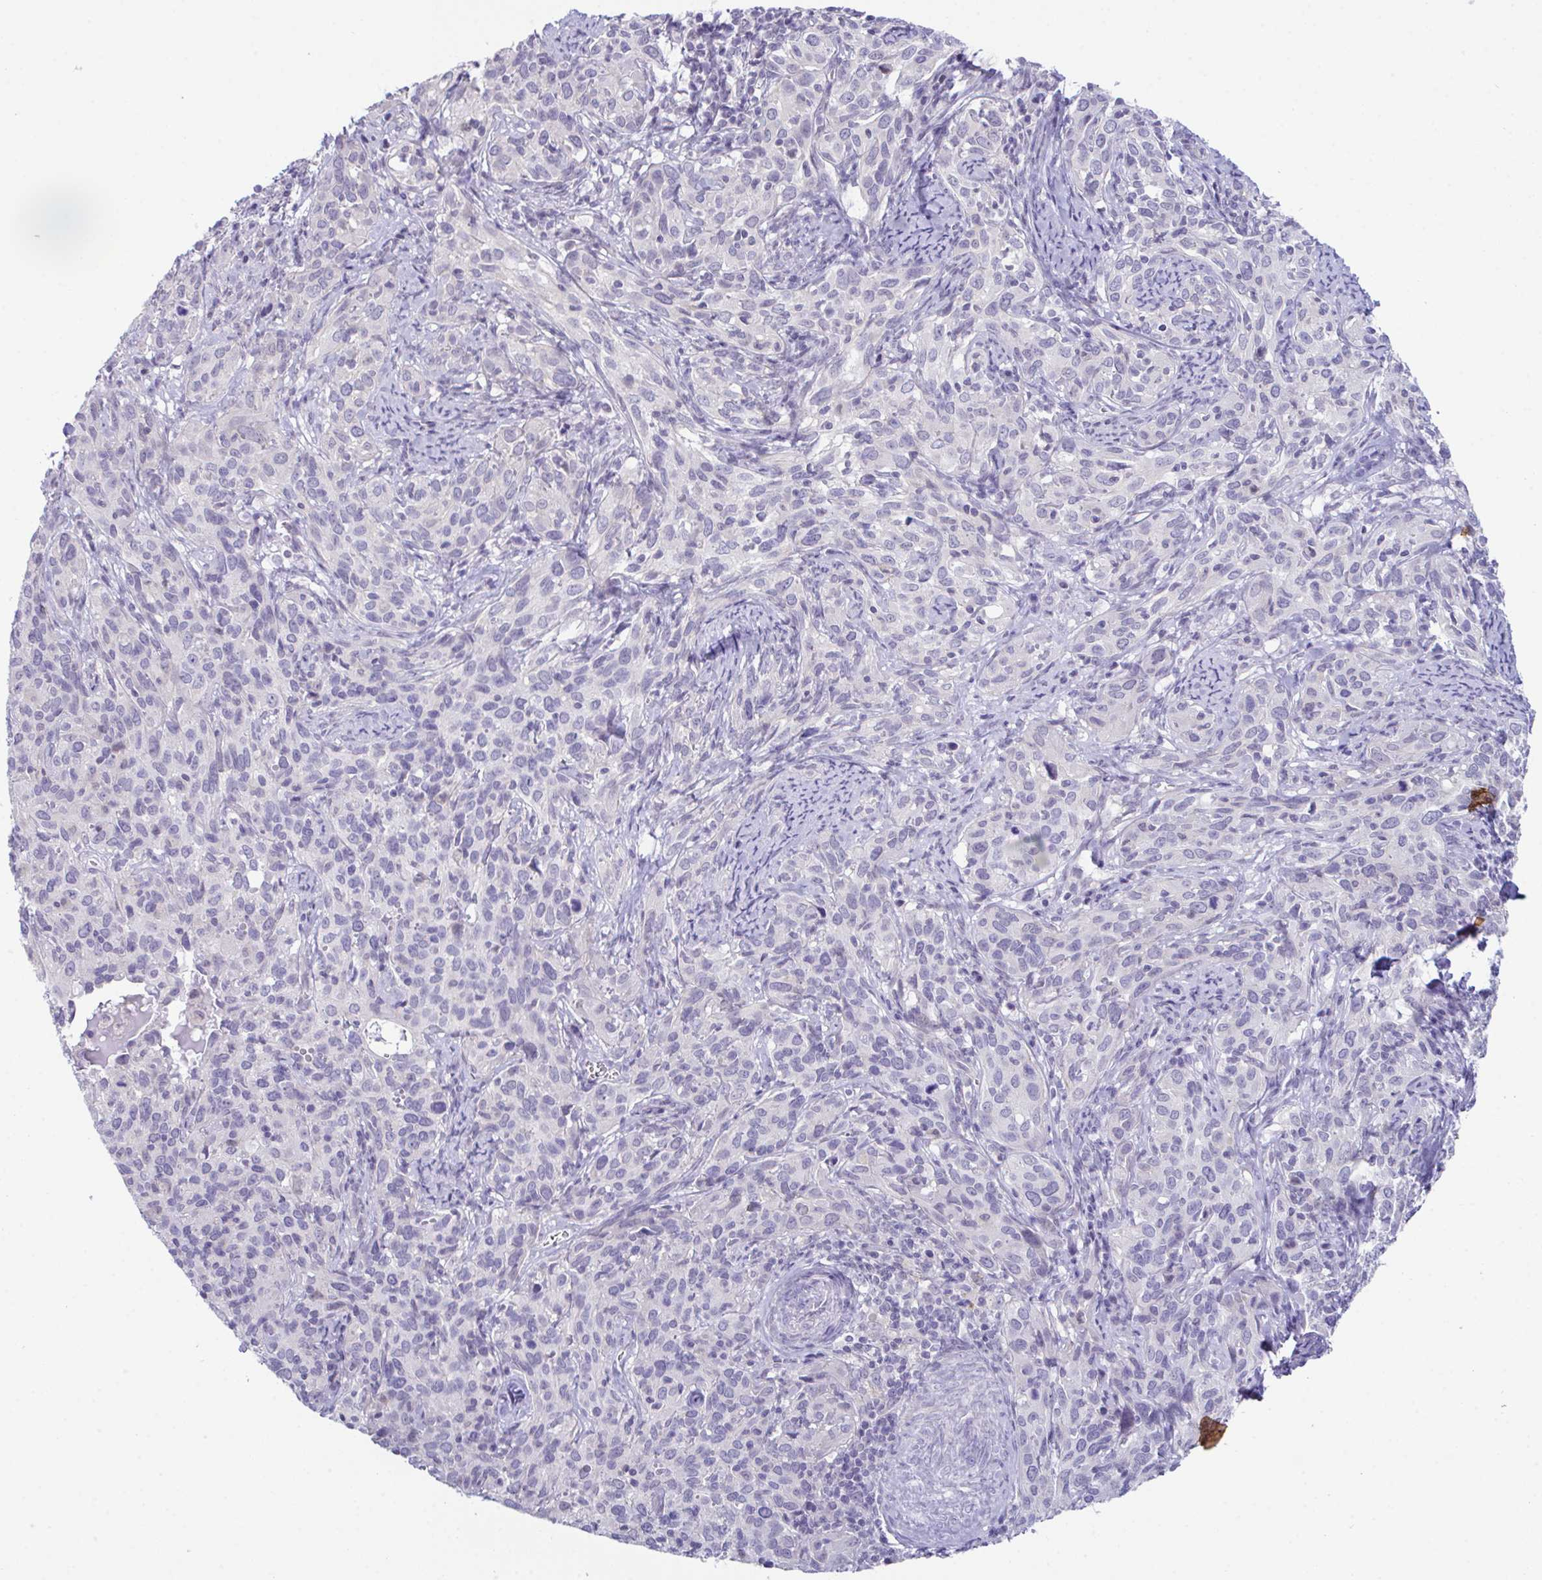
{"staining": {"intensity": "negative", "quantity": "none", "location": "none"}, "tissue": "cervical cancer", "cell_type": "Tumor cells", "image_type": "cancer", "snomed": [{"axis": "morphology", "description": "Squamous cell carcinoma, NOS"}, {"axis": "topography", "description": "Cervix"}], "caption": "IHC of cervical squamous cell carcinoma displays no expression in tumor cells.", "gene": "ATP6V0D2", "patient": {"sex": "female", "age": 51}}